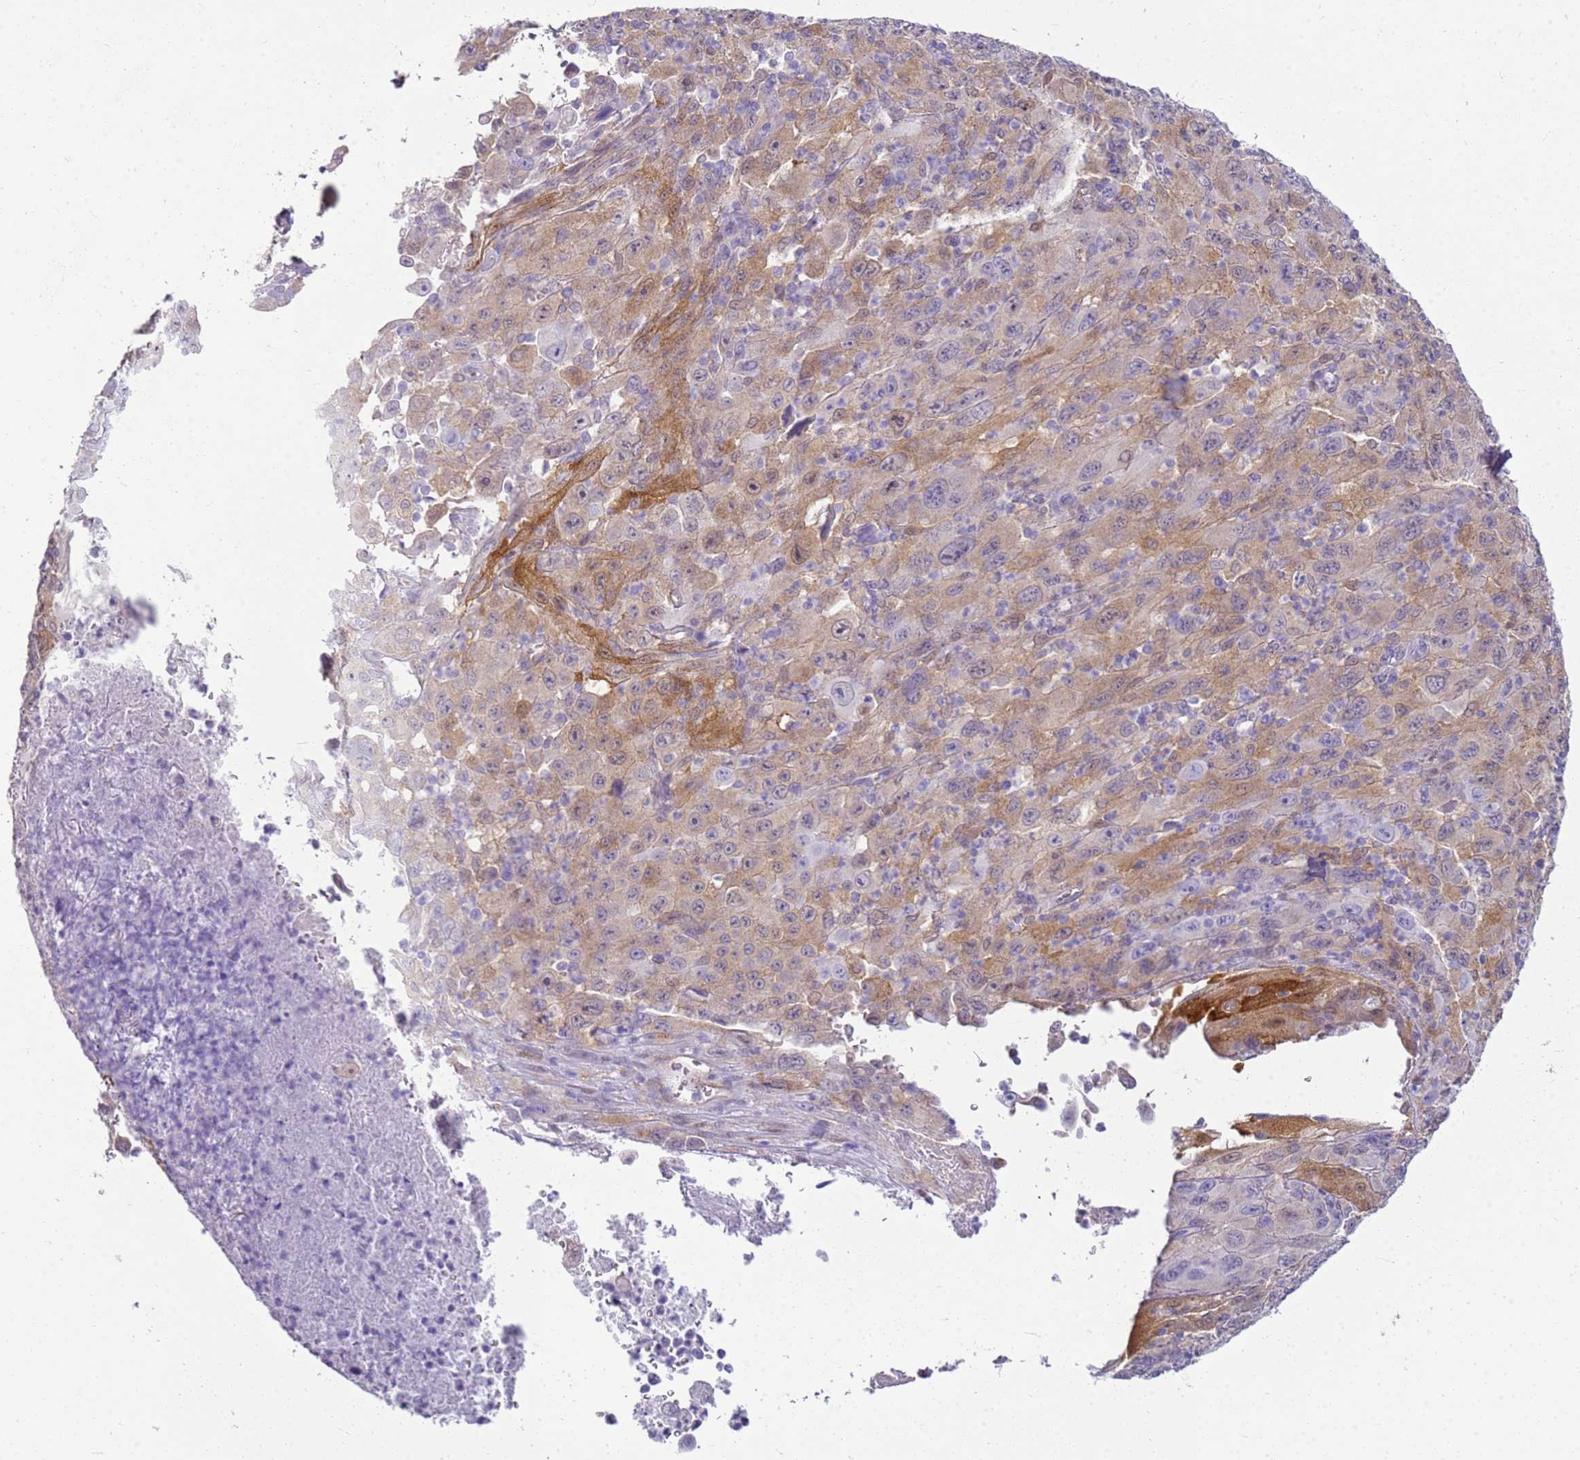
{"staining": {"intensity": "weak", "quantity": ">75%", "location": "cytoplasmic/membranous"}, "tissue": "melanoma", "cell_type": "Tumor cells", "image_type": "cancer", "snomed": [{"axis": "morphology", "description": "Malignant melanoma, Metastatic site"}, {"axis": "topography", "description": "Skin"}], "caption": "Human malignant melanoma (metastatic site) stained with a brown dye displays weak cytoplasmic/membranous positive expression in approximately >75% of tumor cells.", "gene": "HSPB1", "patient": {"sex": "female", "age": 56}}